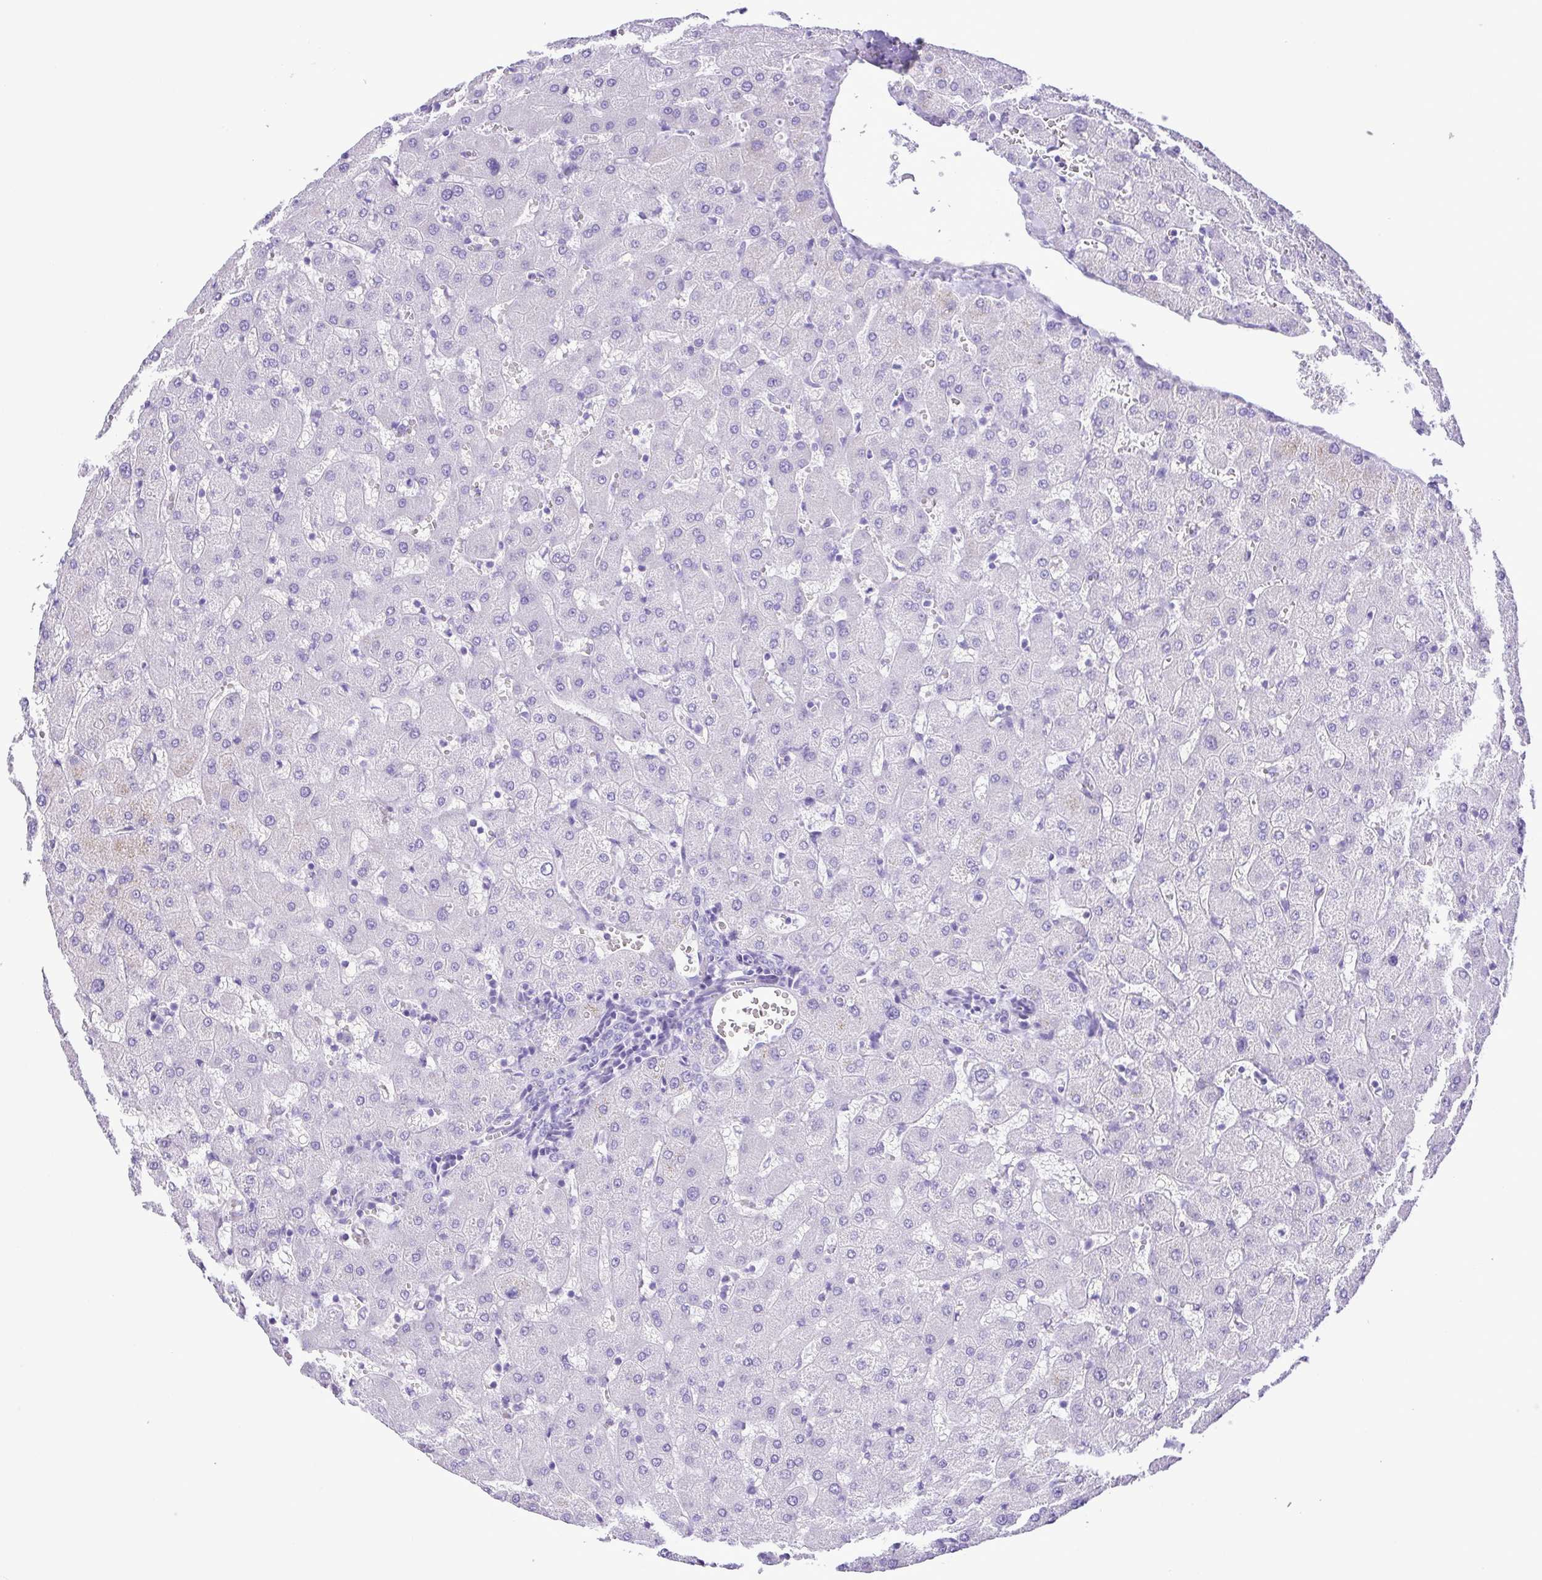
{"staining": {"intensity": "negative", "quantity": "none", "location": "none"}, "tissue": "liver", "cell_type": "Cholangiocytes", "image_type": "normal", "snomed": [{"axis": "morphology", "description": "Normal tissue, NOS"}, {"axis": "topography", "description": "Liver"}], "caption": "Immunohistochemistry histopathology image of benign human liver stained for a protein (brown), which demonstrates no expression in cholangiocytes. (DAB immunohistochemistry, high magnification).", "gene": "CASP14", "patient": {"sex": "female", "age": 63}}